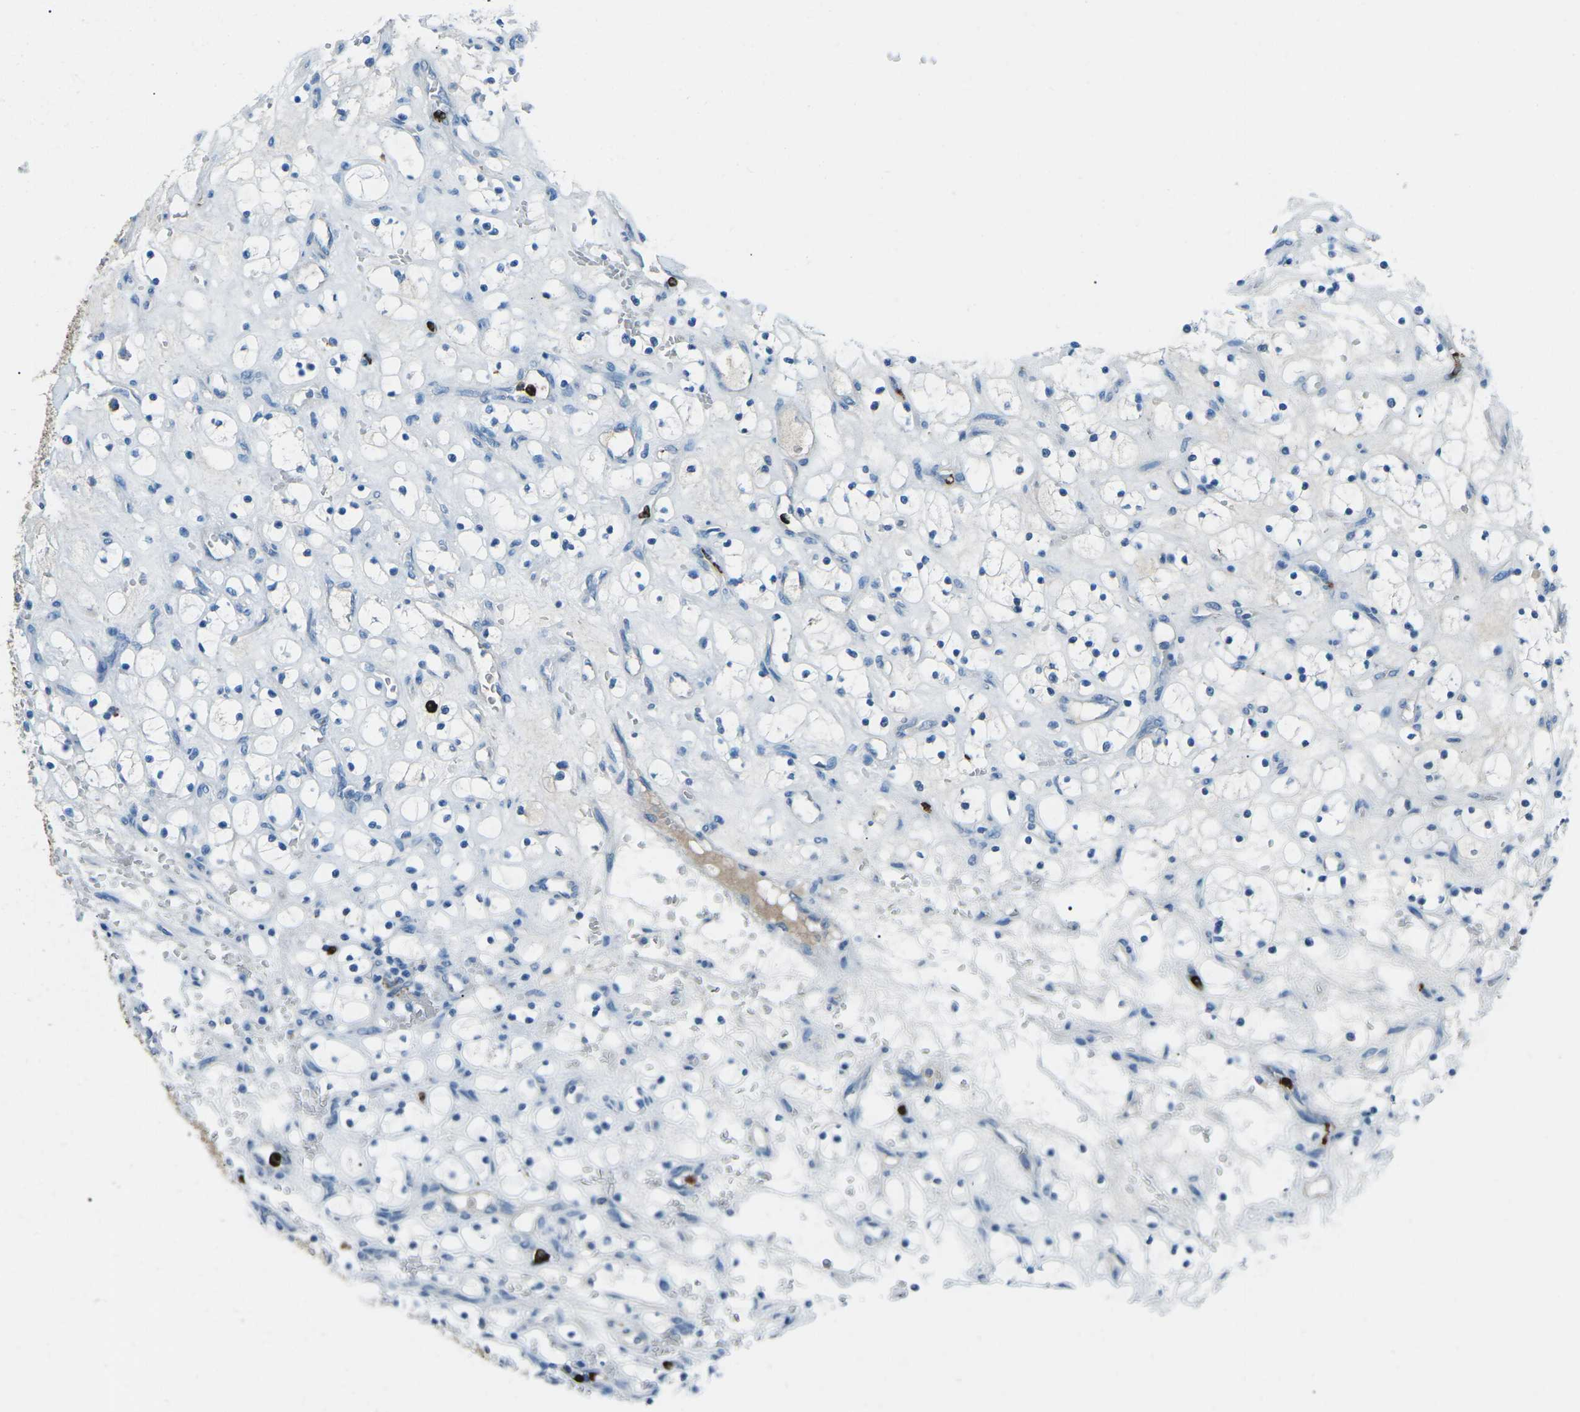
{"staining": {"intensity": "negative", "quantity": "none", "location": "none"}, "tissue": "renal cancer", "cell_type": "Tumor cells", "image_type": "cancer", "snomed": [{"axis": "morphology", "description": "Adenocarcinoma, NOS"}, {"axis": "topography", "description": "Kidney"}], "caption": "Renal cancer stained for a protein using immunohistochemistry shows no positivity tumor cells.", "gene": "FCN1", "patient": {"sex": "female", "age": 69}}